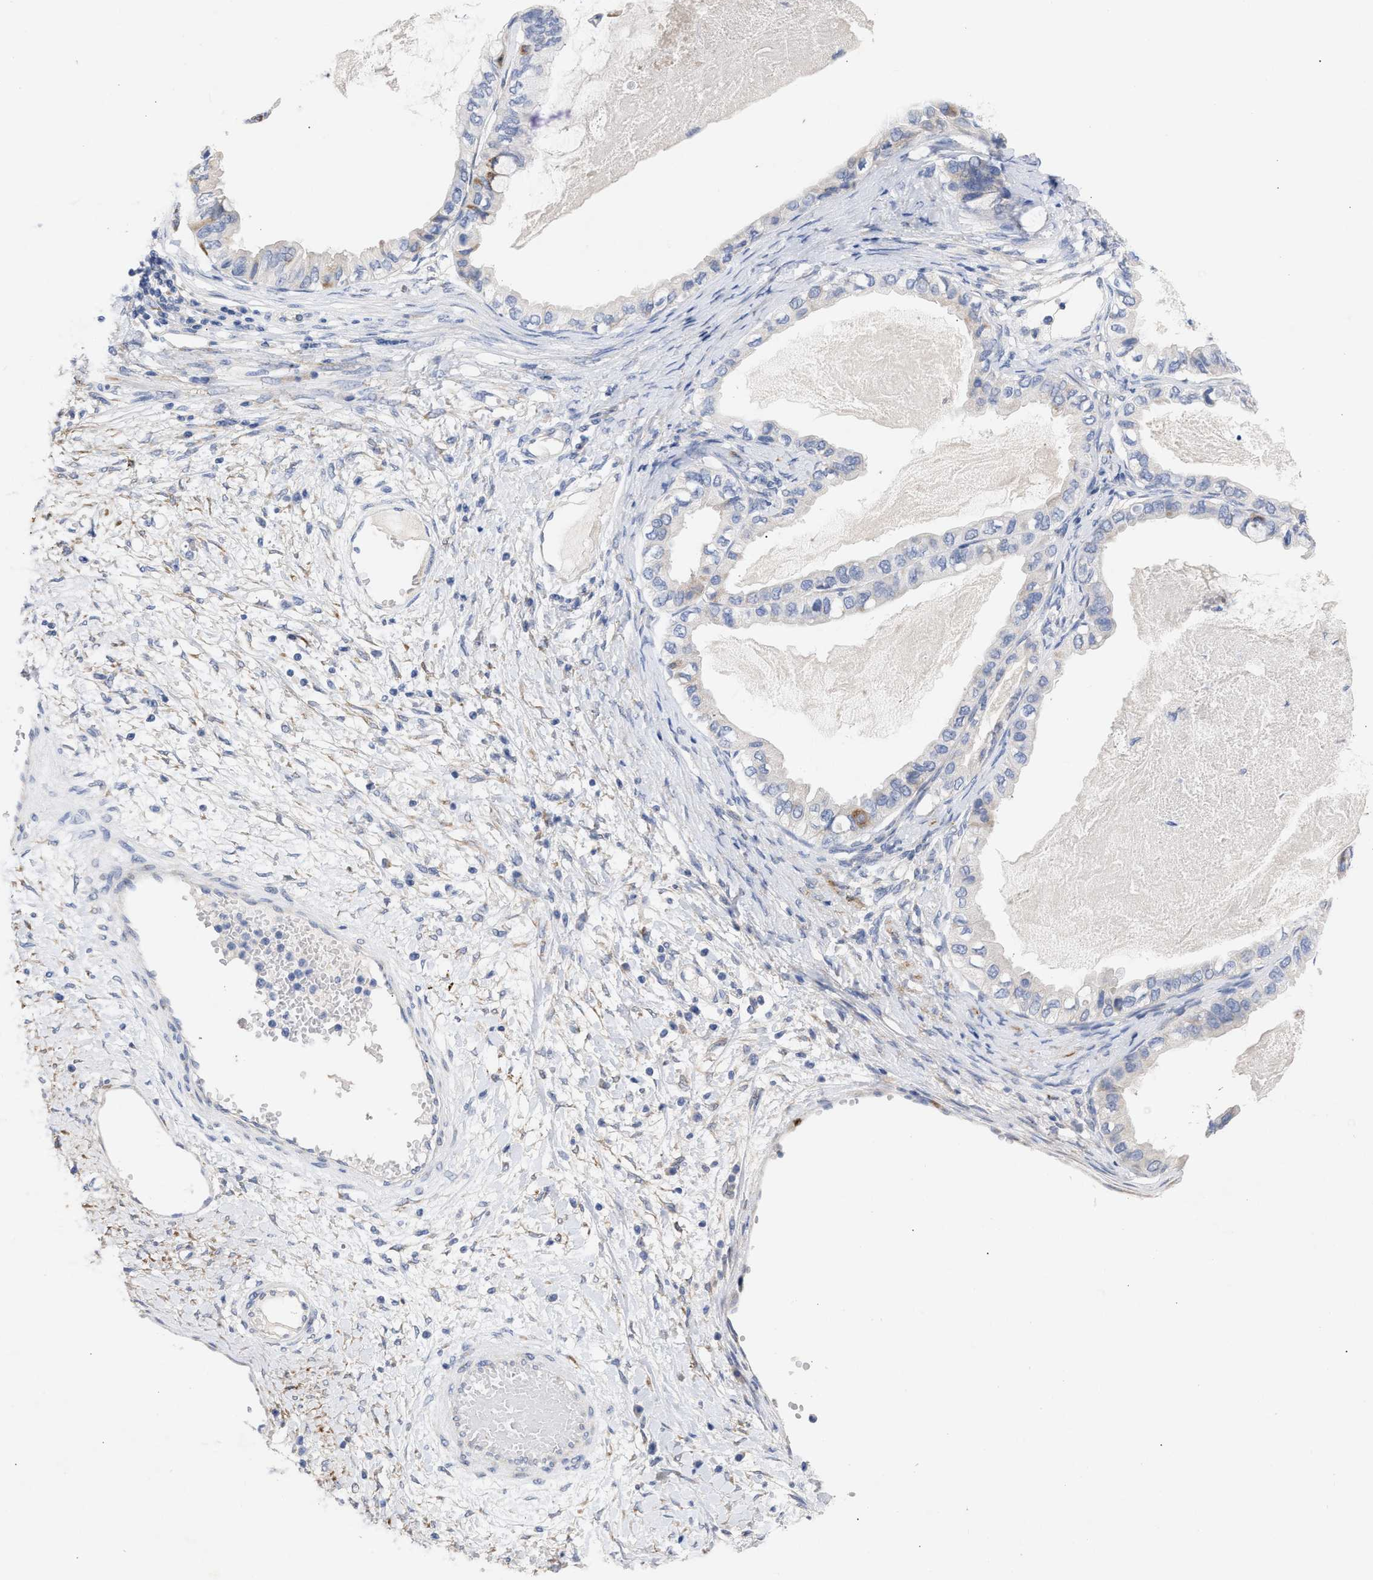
{"staining": {"intensity": "moderate", "quantity": "<25%", "location": "cytoplasmic/membranous"}, "tissue": "ovarian cancer", "cell_type": "Tumor cells", "image_type": "cancer", "snomed": [{"axis": "morphology", "description": "Cystadenocarcinoma, mucinous, NOS"}, {"axis": "topography", "description": "Ovary"}], "caption": "Protein staining of mucinous cystadenocarcinoma (ovarian) tissue displays moderate cytoplasmic/membranous expression in approximately <25% of tumor cells.", "gene": "SELENOM", "patient": {"sex": "female", "age": 80}}